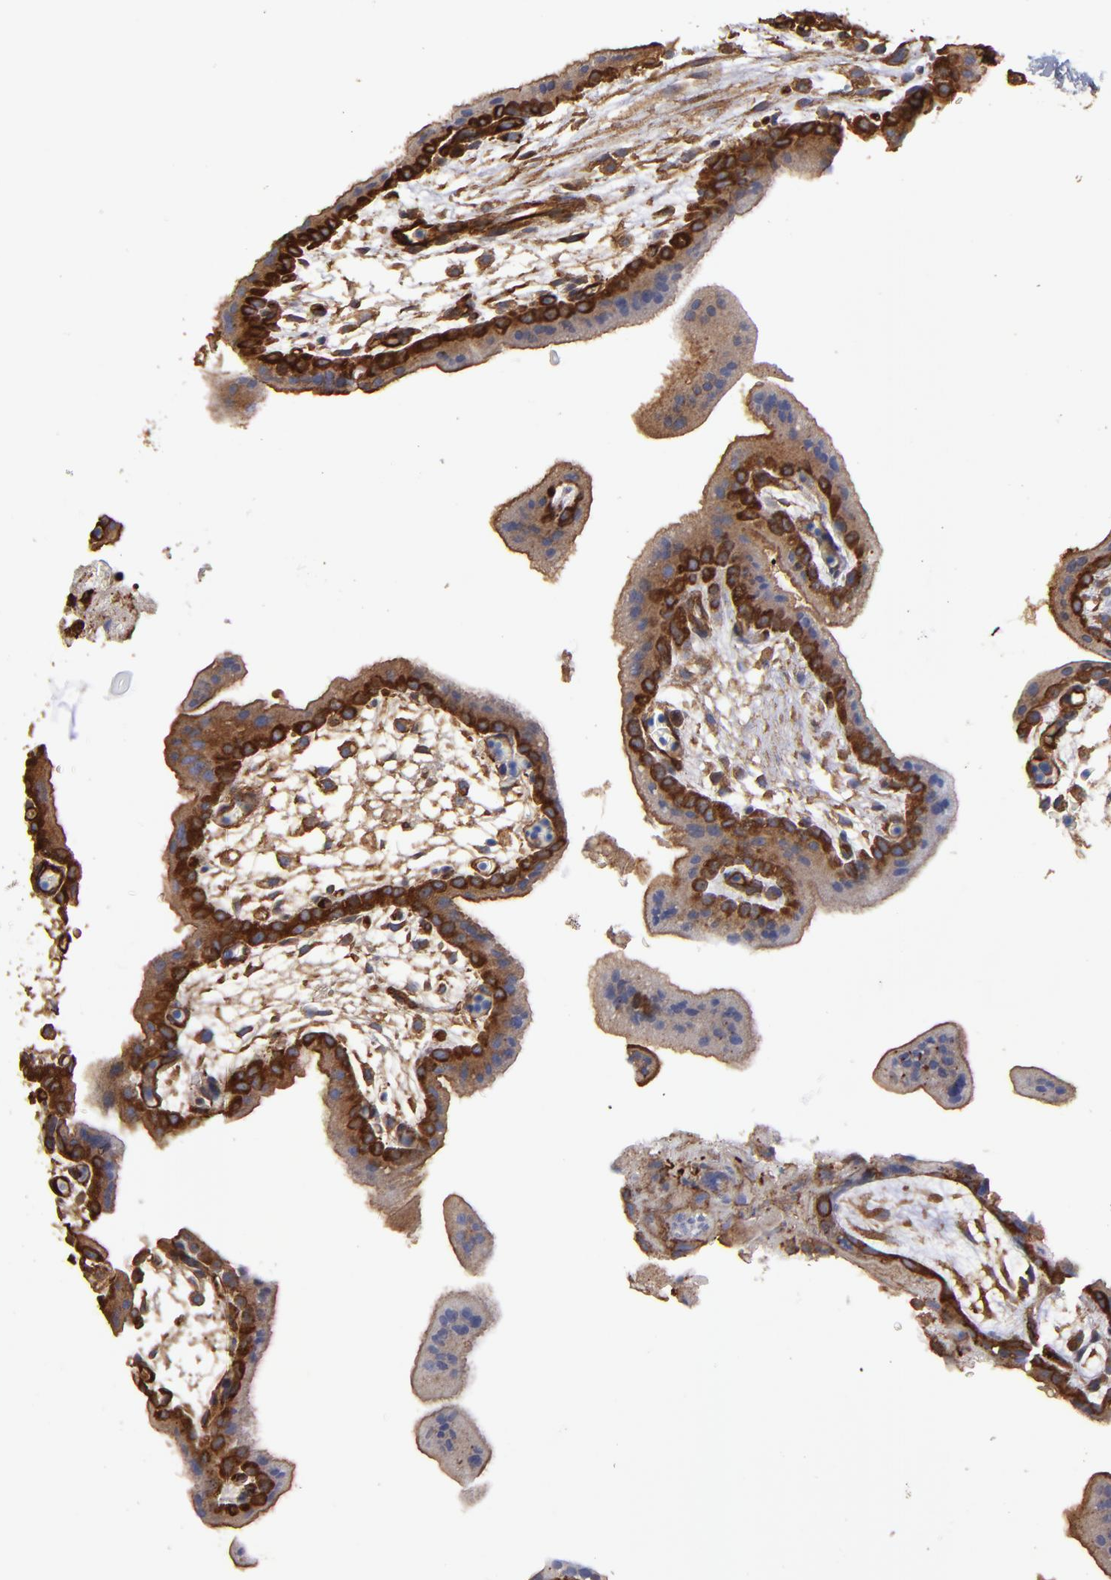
{"staining": {"intensity": "moderate", "quantity": ">75%", "location": "cytoplasmic/membranous"}, "tissue": "placenta", "cell_type": "Decidual cells", "image_type": "normal", "snomed": [{"axis": "morphology", "description": "Normal tissue, NOS"}, {"axis": "topography", "description": "Placenta"}], "caption": "Placenta stained with DAB immunohistochemistry (IHC) shows medium levels of moderate cytoplasmic/membranous staining in about >75% of decidual cells.", "gene": "ACTN4", "patient": {"sex": "female", "age": 35}}